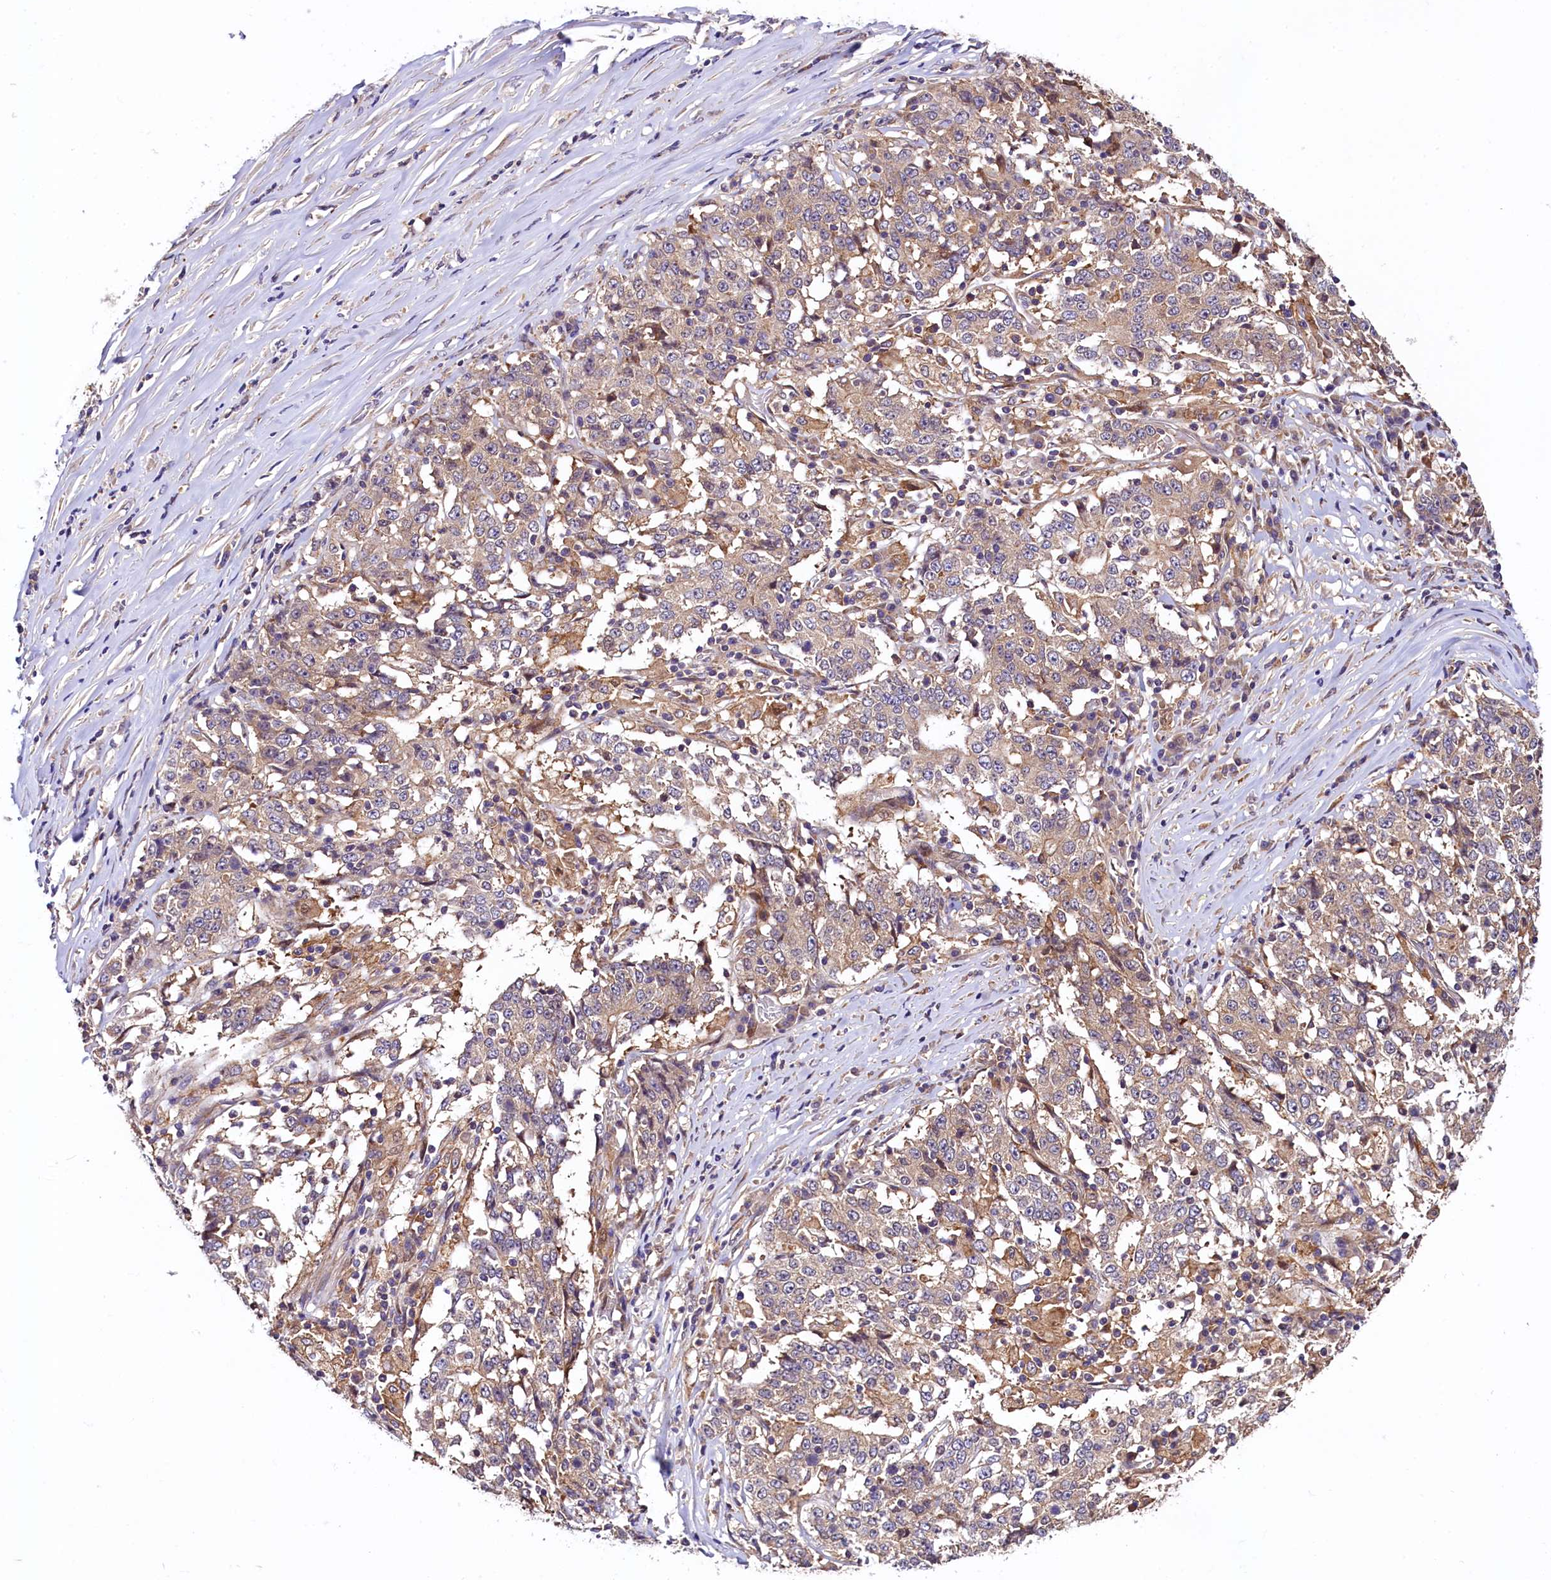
{"staining": {"intensity": "weak", "quantity": "25%-75%", "location": "cytoplasmic/membranous"}, "tissue": "stomach cancer", "cell_type": "Tumor cells", "image_type": "cancer", "snomed": [{"axis": "morphology", "description": "Adenocarcinoma, NOS"}, {"axis": "topography", "description": "Stomach"}], "caption": "Approximately 25%-75% of tumor cells in adenocarcinoma (stomach) demonstrate weak cytoplasmic/membranous protein positivity as visualized by brown immunohistochemical staining.", "gene": "VPS35", "patient": {"sex": "male", "age": 59}}